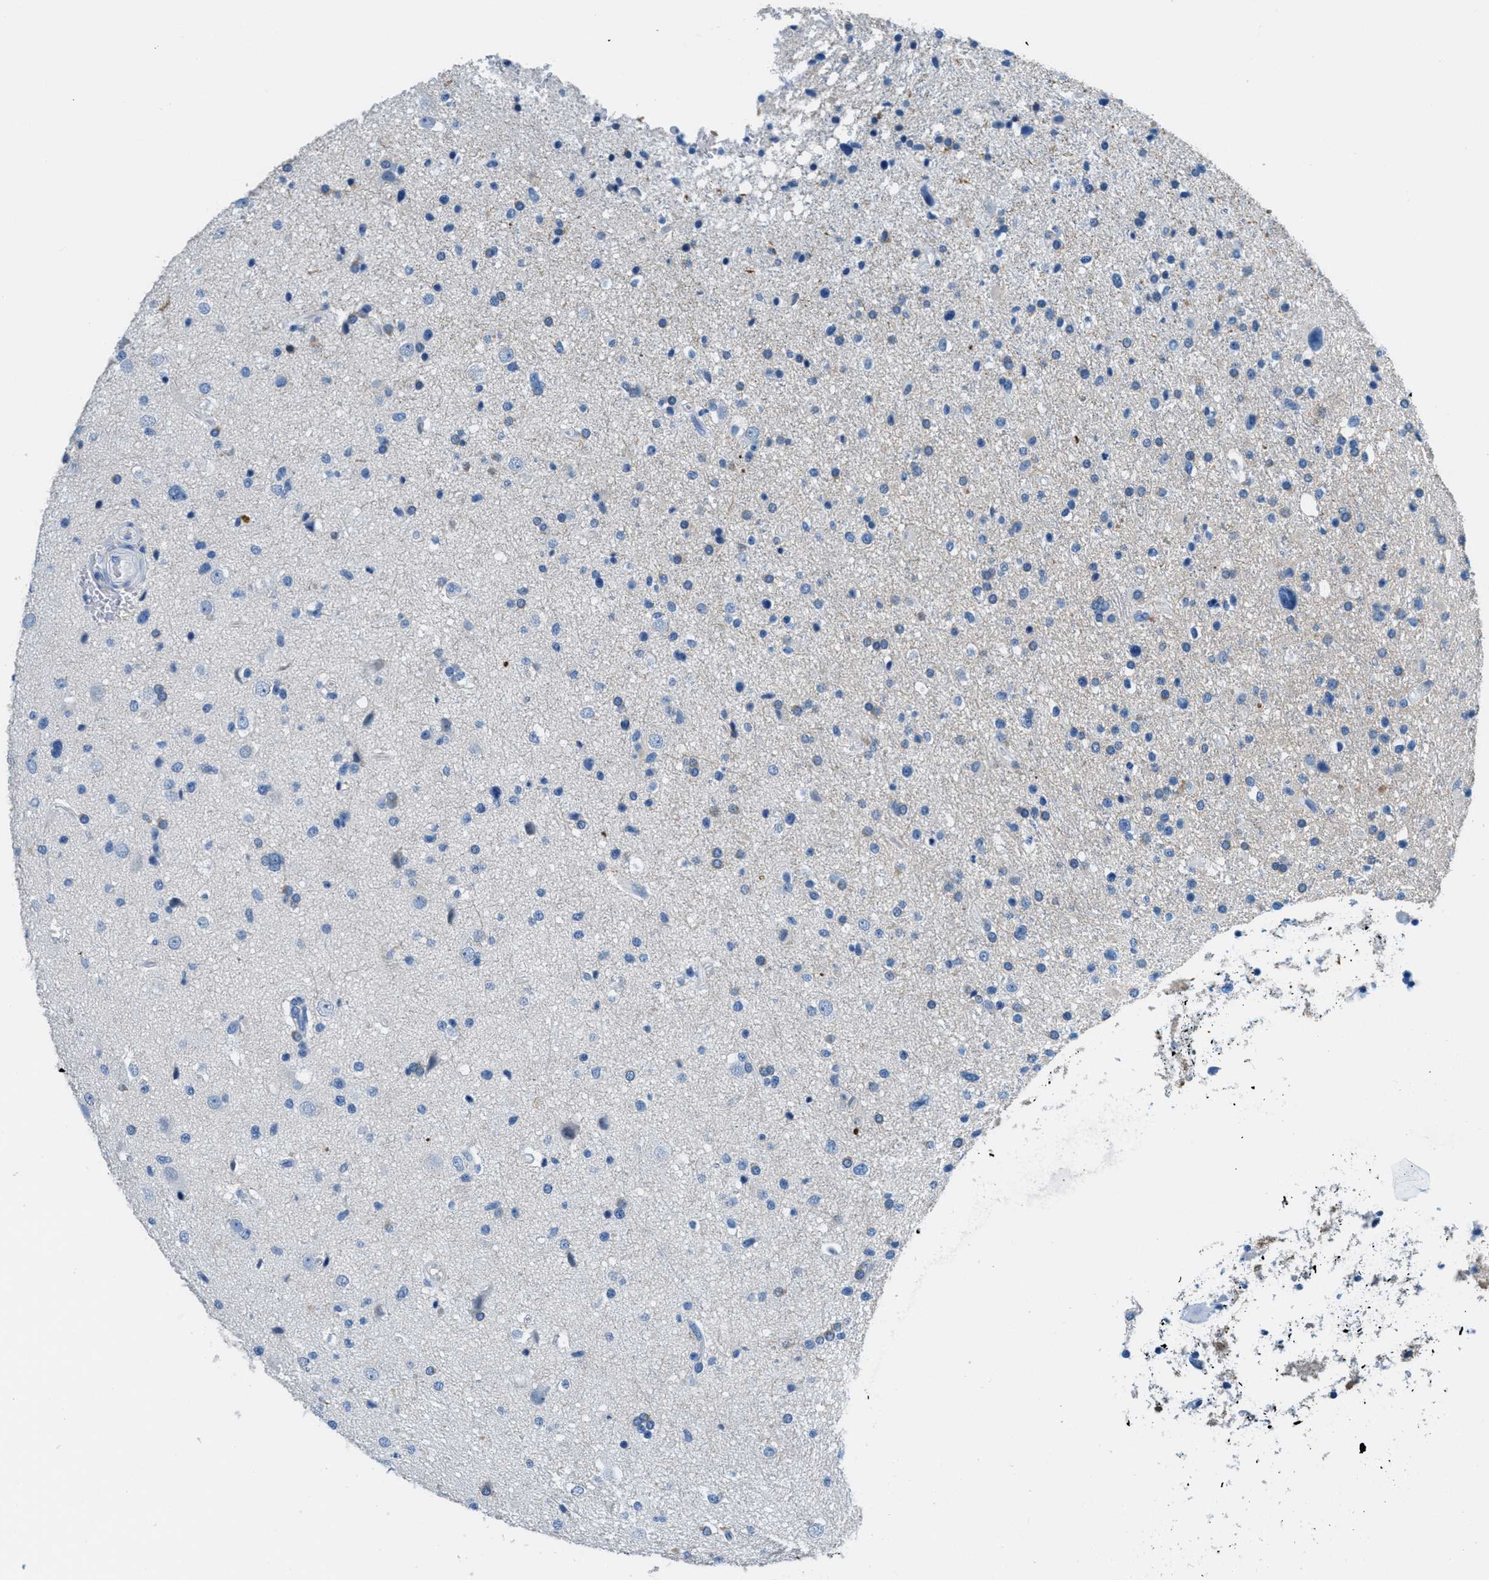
{"staining": {"intensity": "negative", "quantity": "none", "location": "none"}, "tissue": "glioma", "cell_type": "Tumor cells", "image_type": "cancer", "snomed": [{"axis": "morphology", "description": "Glioma, malignant, High grade"}, {"axis": "topography", "description": "Brain"}], "caption": "This is an immunohistochemistry photomicrograph of malignant glioma (high-grade). There is no staining in tumor cells.", "gene": "MGARP", "patient": {"sex": "male", "age": 33}}